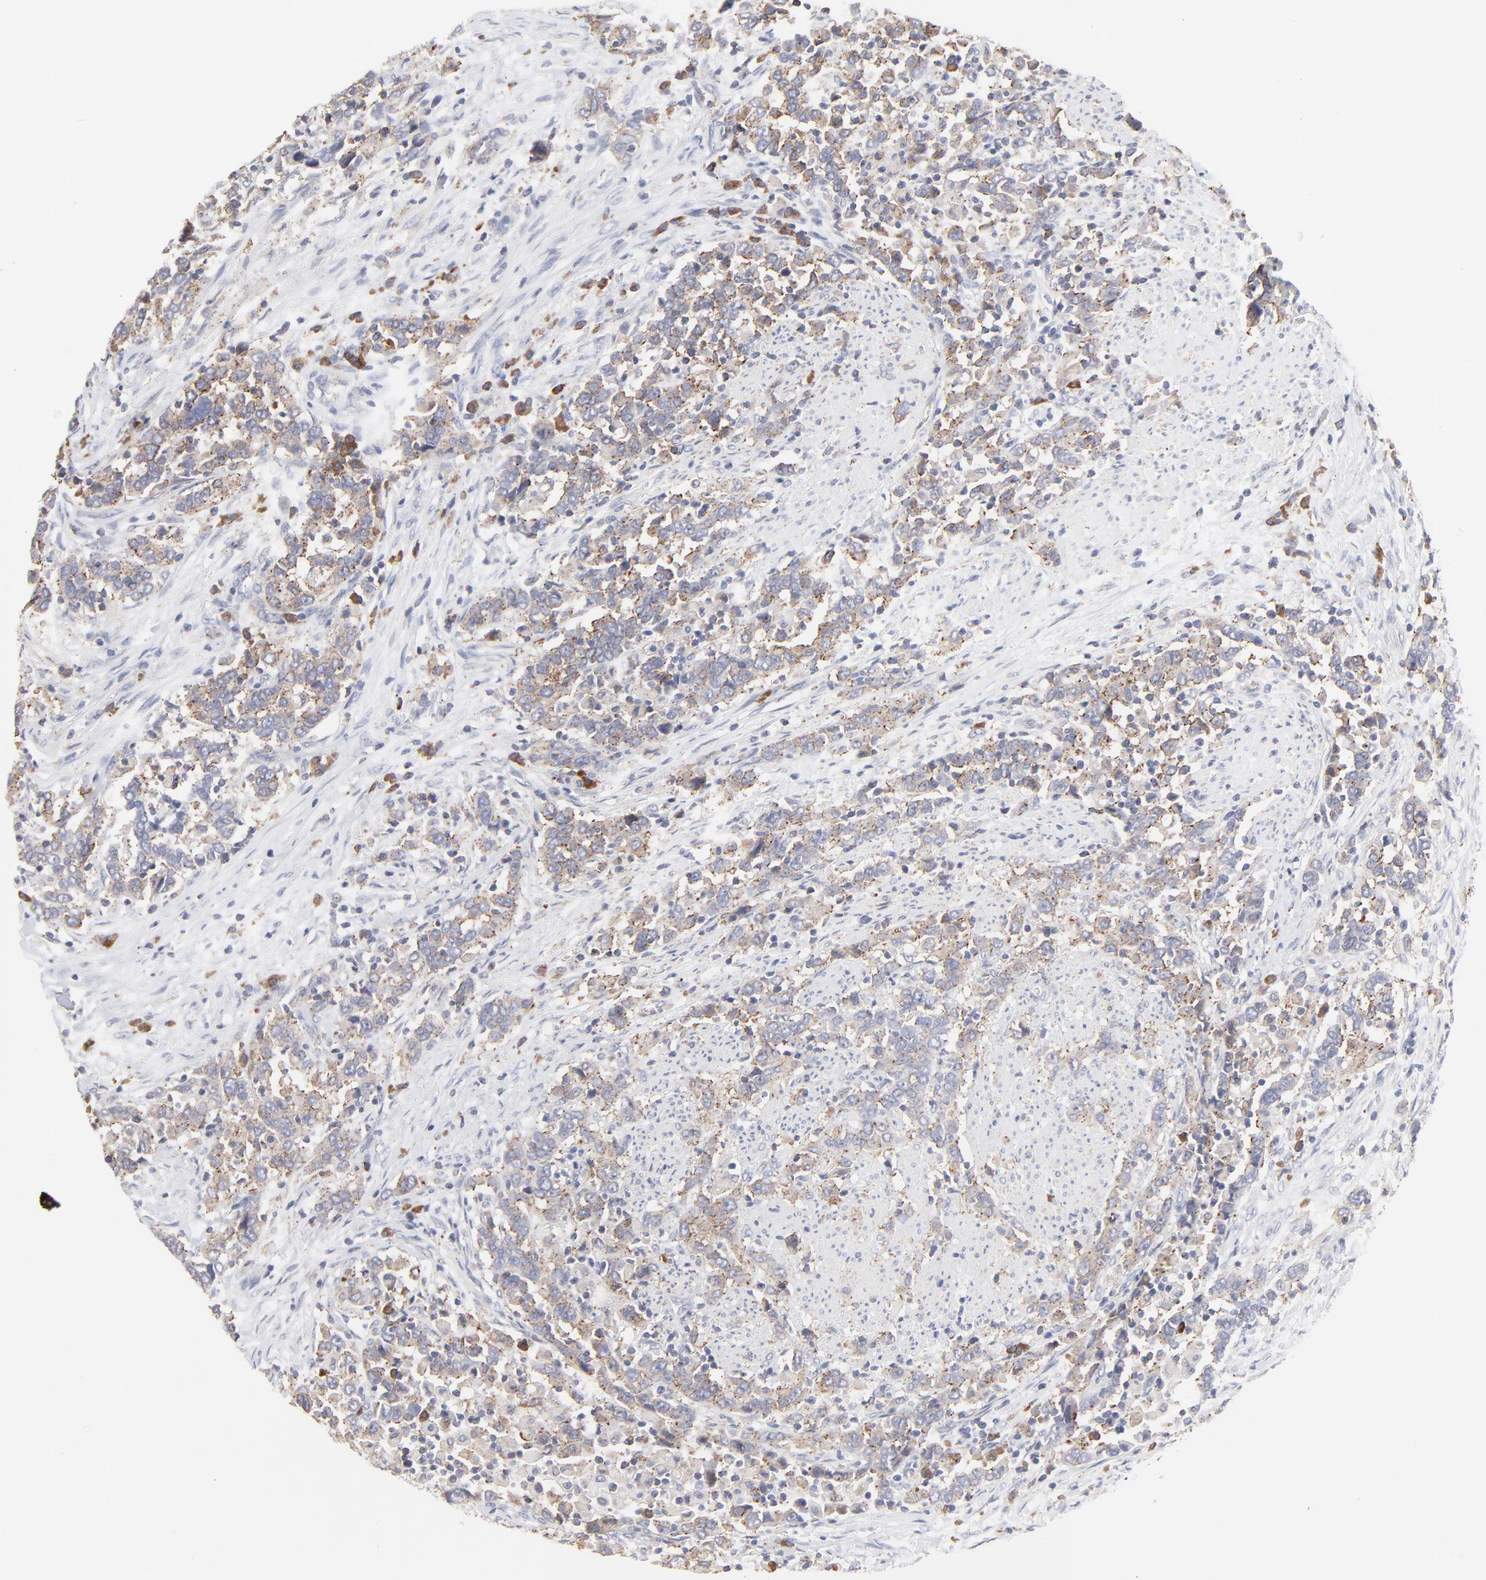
{"staining": {"intensity": "weak", "quantity": ">75%", "location": "cytoplasmic/membranous"}, "tissue": "urothelial cancer", "cell_type": "Tumor cells", "image_type": "cancer", "snomed": [{"axis": "morphology", "description": "Urothelial carcinoma, High grade"}, {"axis": "topography", "description": "Urinary bladder"}], "caption": "Protein staining exhibits weak cytoplasmic/membranous expression in about >75% of tumor cells in high-grade urothelial carcinoma.", "gene": "TRIM22", "patient": {"sex": "male", "age": 61}}